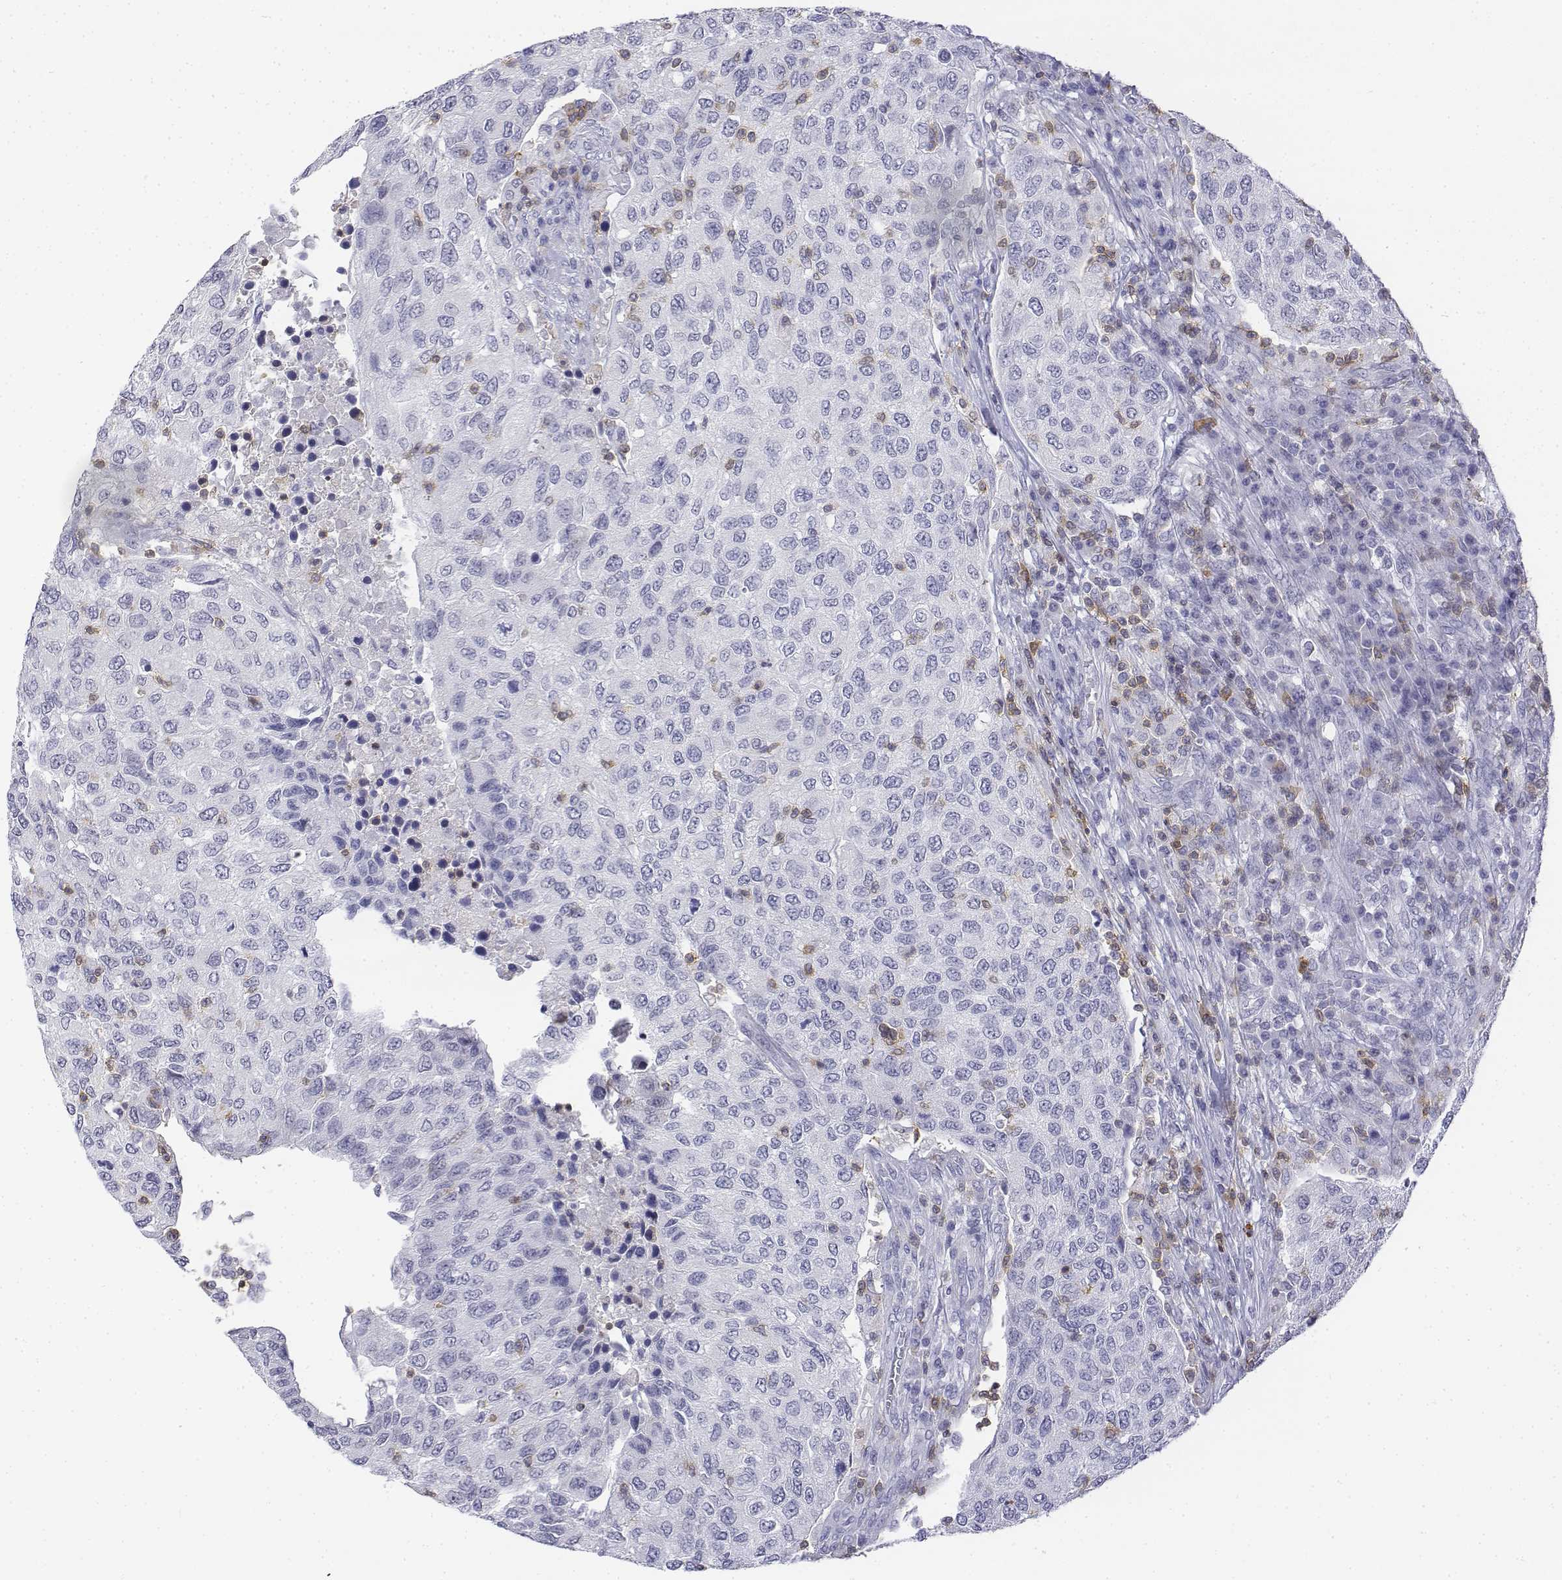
{"staining": {"intensity": "negative", "quantity": "none", "location": "none"}, "tissue": "urothelial cancer", "cell_type": "Tumor cells", "image_type": "cancer", "snomed": [{"axis": "morphology", "description": "Urothelial carcinoma, High grade"}, {"axis": "topography", "description": "Urinary bladder"}], "caption": "An immunohistochemistry micrograph of urothelial cancer is shown. There is no staining in tumor cells of urothelial cancer.", "gene": "CD3E", "patient": {"sex": "female", "age": 78}}